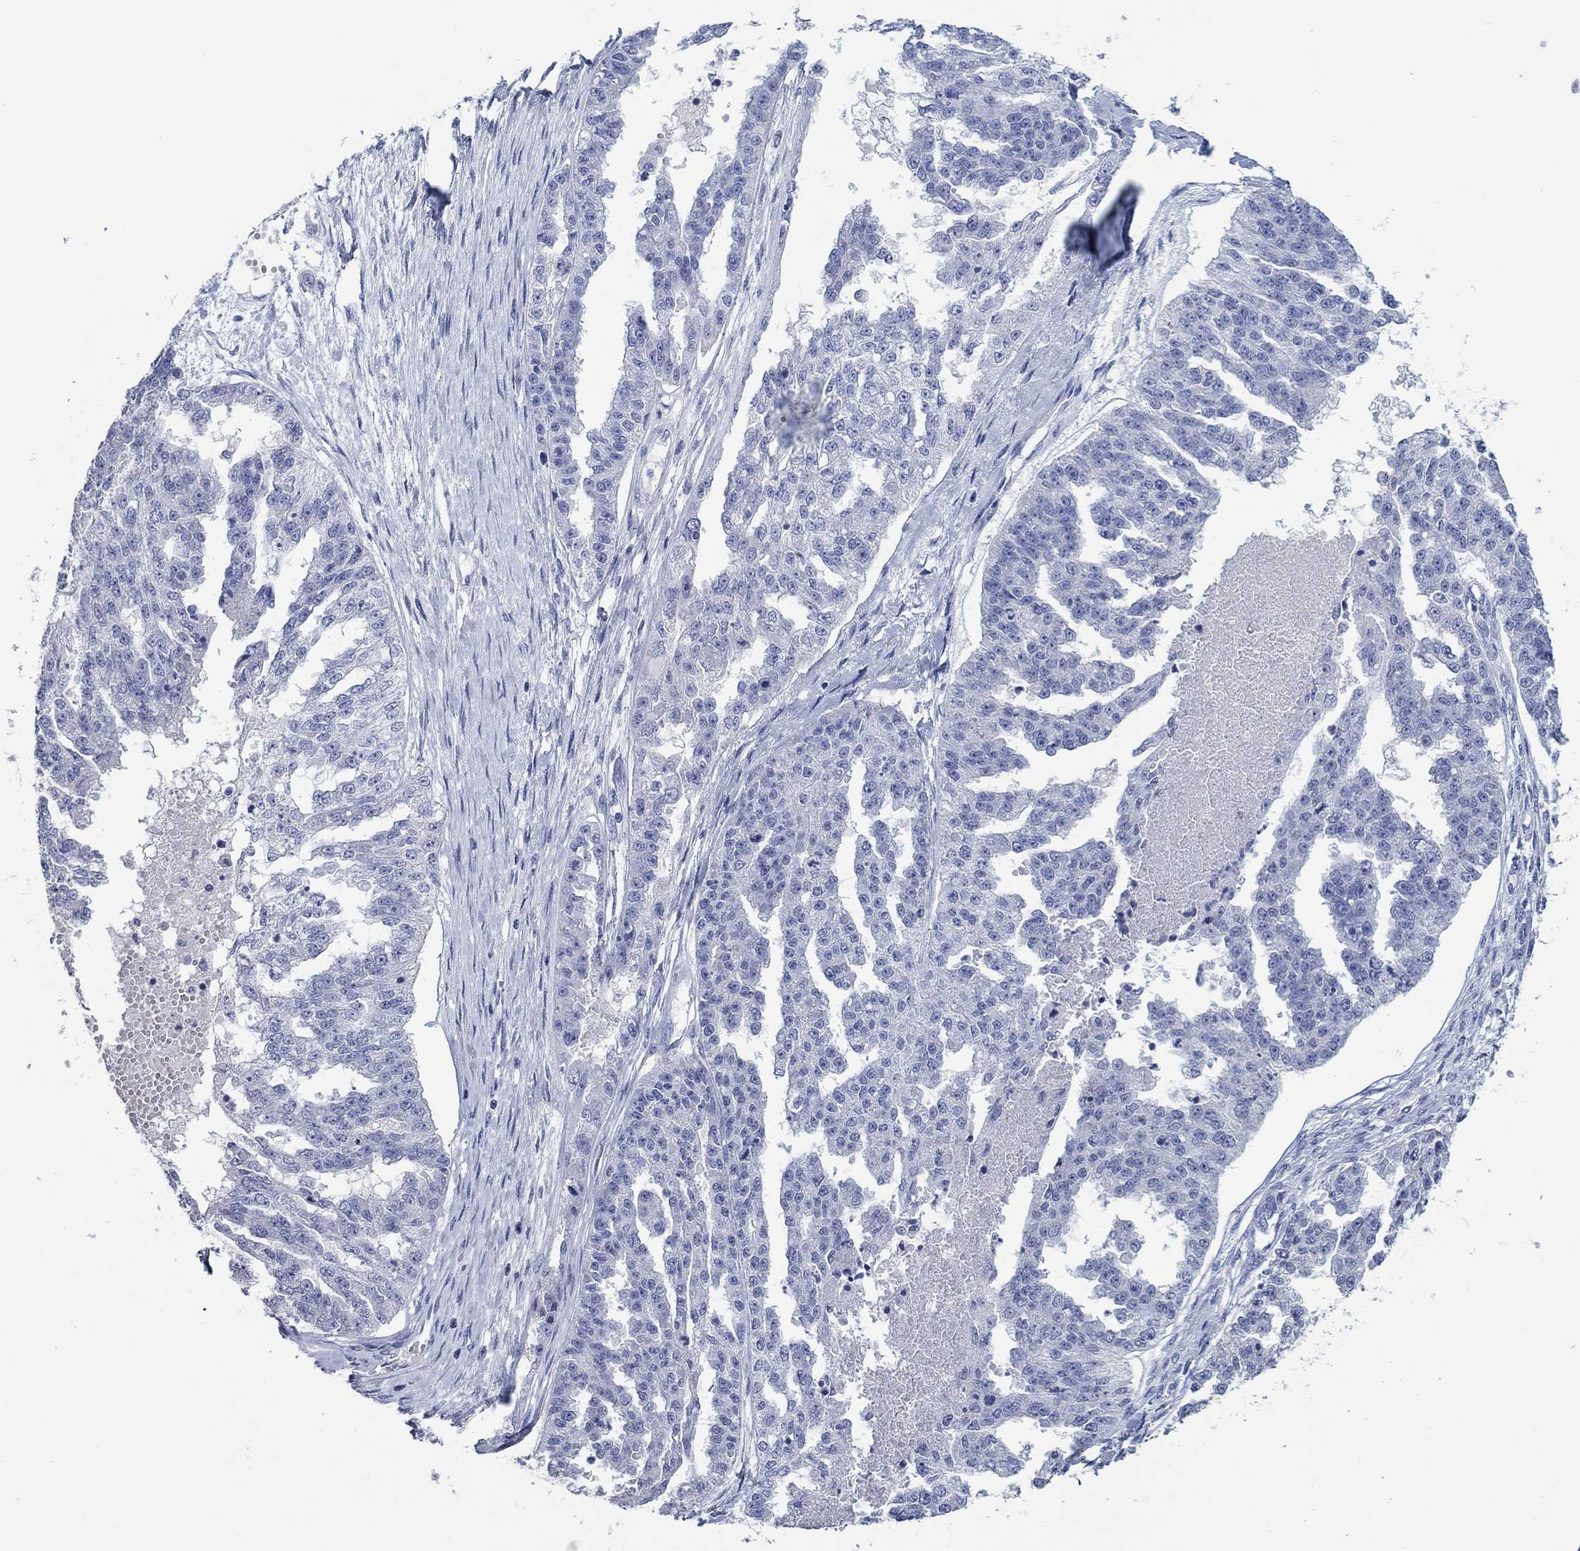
{"staining": {"intensity": "negative", "quantity": "none", "location": "none"}, "tissue": "ovarian cancer", "cell_type": "Tumor cells", "image_type": "cancer", "snomed": [{"axis": "morphology", "description": "Cystadenocarcinoma, serous, NOS"}, {"axis": "topography", "description": "Ovary"}], "caption": "This micrograph is of ovarian serous cystadenocarcinoma stained with immunohistochemistry (IHC) to label a protein in brown with the nuclei are counter-stained blue. There is no staining in tumor cells. Nuclei are stained in blue.", "gene": "POU5F1", "patient": {"sex": "female", "age": 58}}